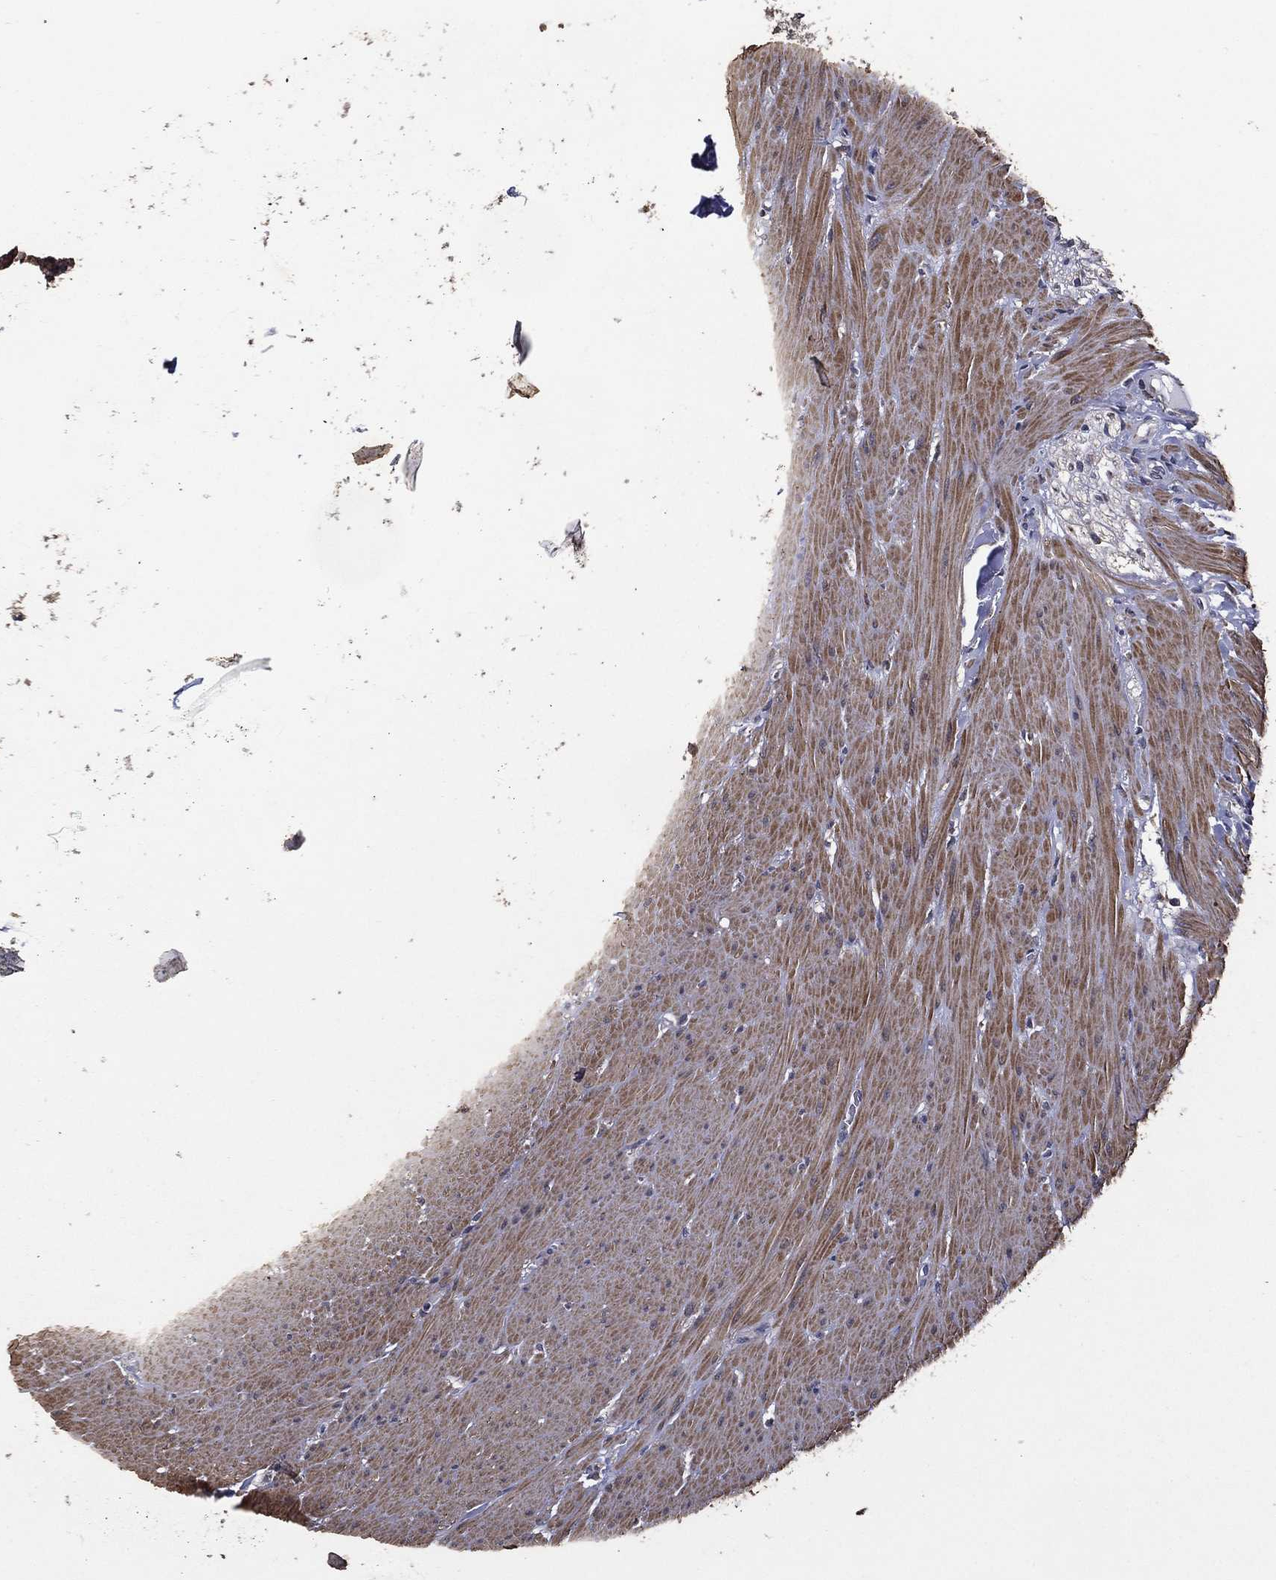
{"staining": {"intensity": "negative", "quantity": "none", "location": "none"}, "tissue": "colon", "cell_type": "Endothelial cells", "image_type": "normal", "snomed": [{"axis": "morphology", "description": "Normal tissue, NOS"}, {"axis": "topography", "description": "Colon"}], "caption": "Colon stained for a protein using immunohistochemistry shows no positivity endothelial cells.", "gene": "GPR183", "patient": {"sex": "female", "age": 65}}